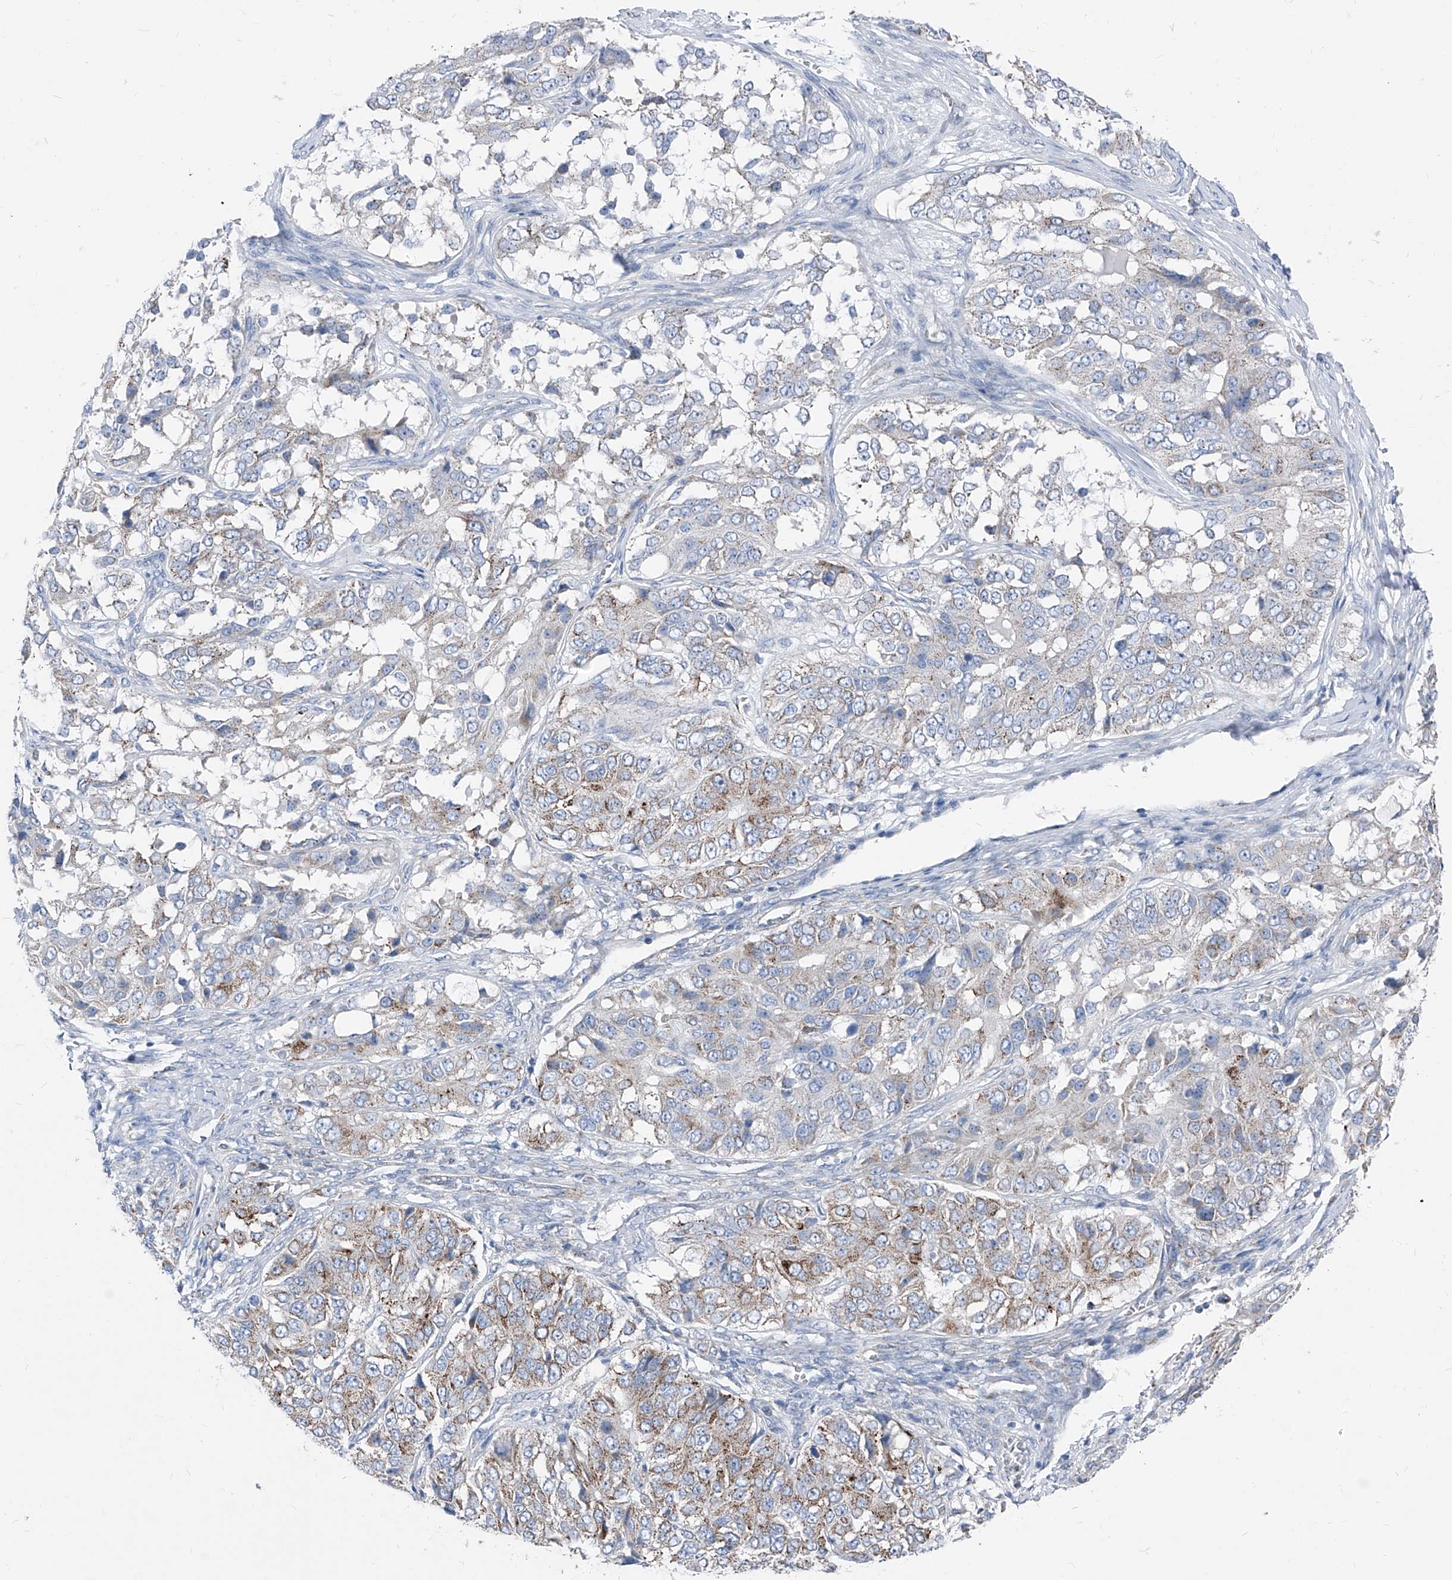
{"staining": {"intensity": "moderate", "quantity": "<25%", "location": "cytoplasmic/membranous"}, "tissue": "ovarian cancer", "cell_type": "Tumor cells", "image_type": "cancer", "snomed": [{"axis": "morphology", "description": "Carcinoma, endometroid"}, {"axis": "topography", "description": "Ovary"}], "caption": "About <25% of tumor cells in human ovarian cancer (endometroid carcinoma) demonstrate moderate cytoplasmic/membranous protein staining as visualized by brown immunohistochemical staining.", "gene": "AGPS", "patient": {"sex": "female", "age": 51}}